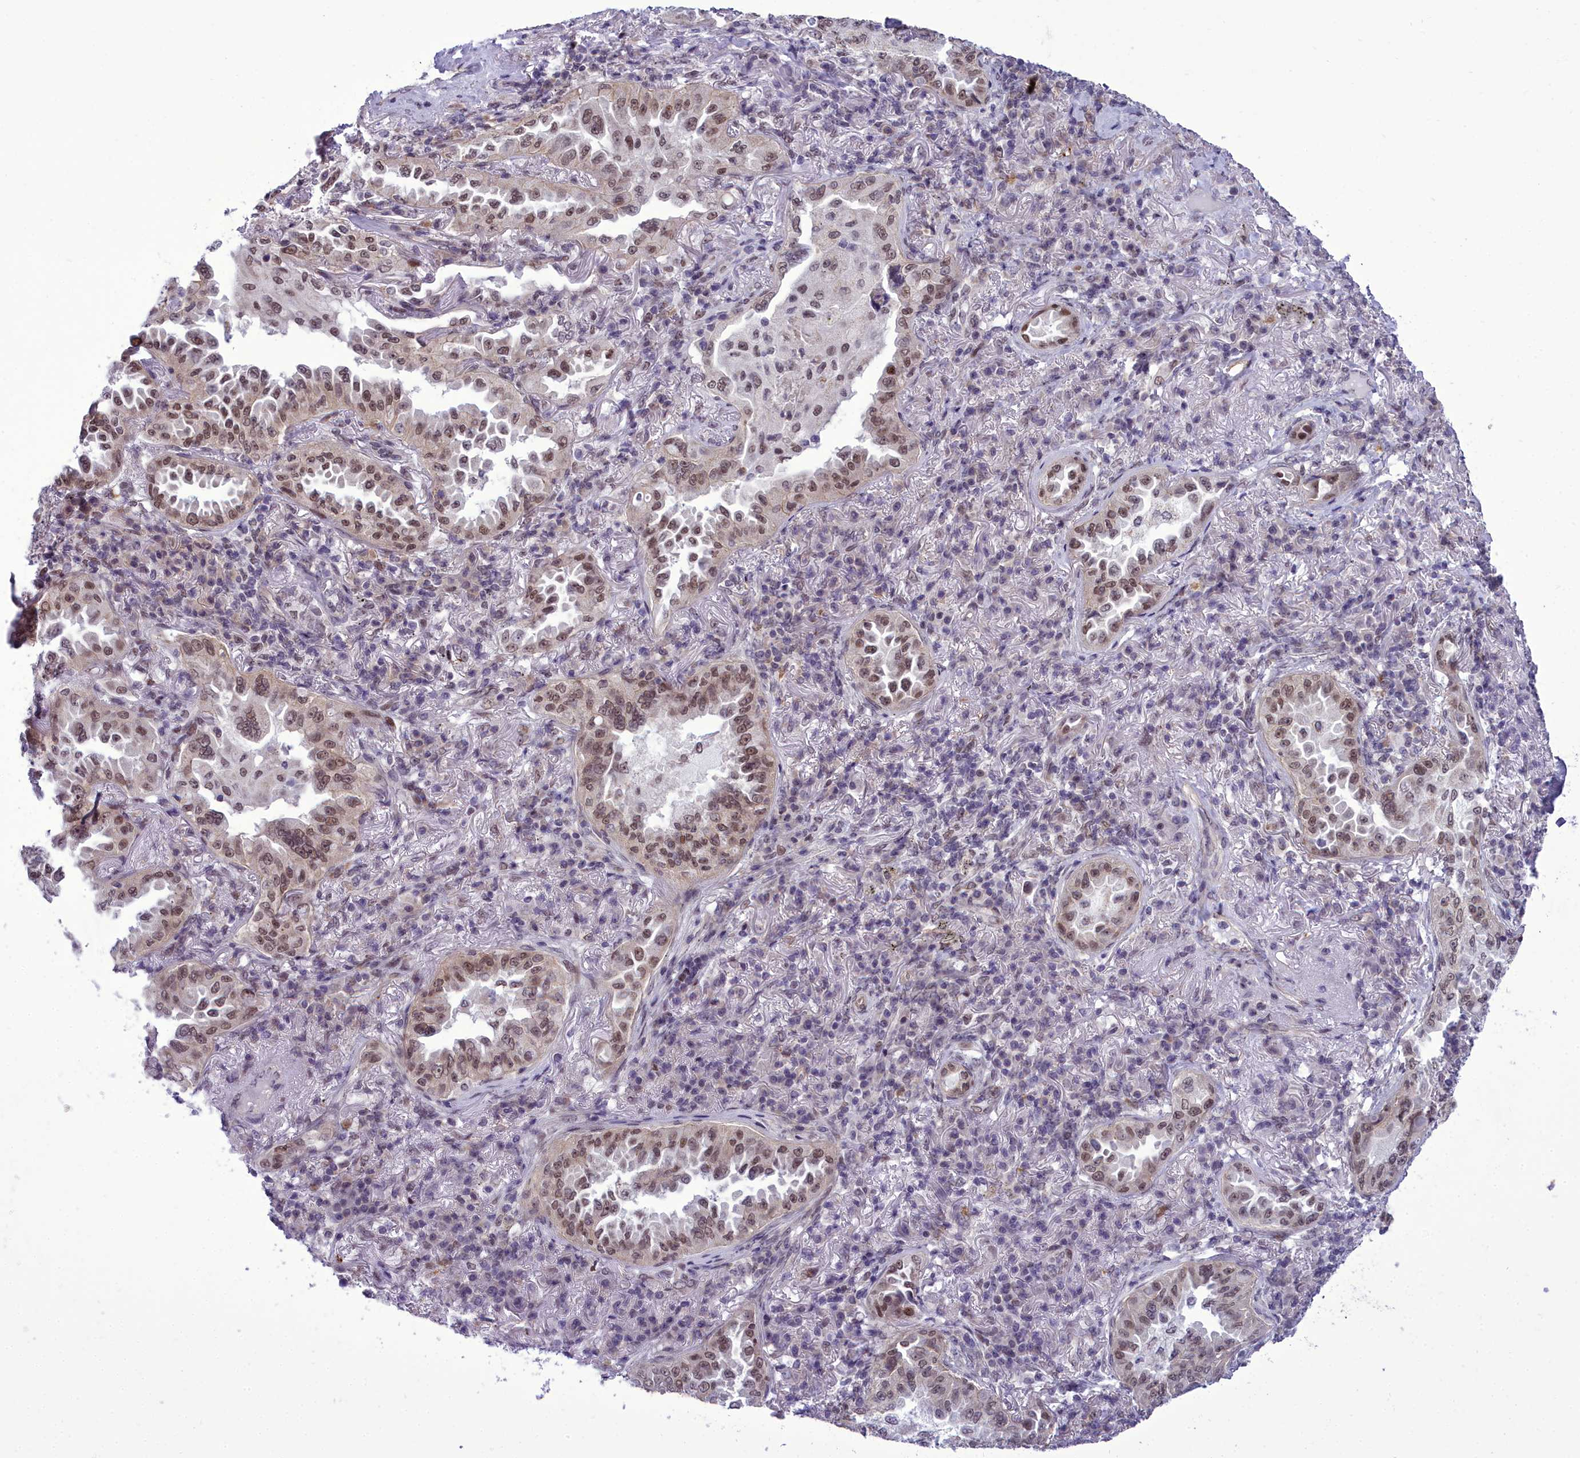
{"staining": {"intensity": "moderate", "quantity": ">75%", "location": "nuclear"}, "tissue": "lung cancer", "cell_type": "Tumor cells", "image_type": "cancer", "snomed": [{"axis": "morphology", "description": "Adenocarcinoma, NOS"}, {"axis": "topography", "description": "Lung"}], "caption": "A brown stain highlights moderate nuclear expression of a protein in lung cancer tumor cells.", "gene": "CEACAM19", "patient": {"sex": "female", "age": 69}}